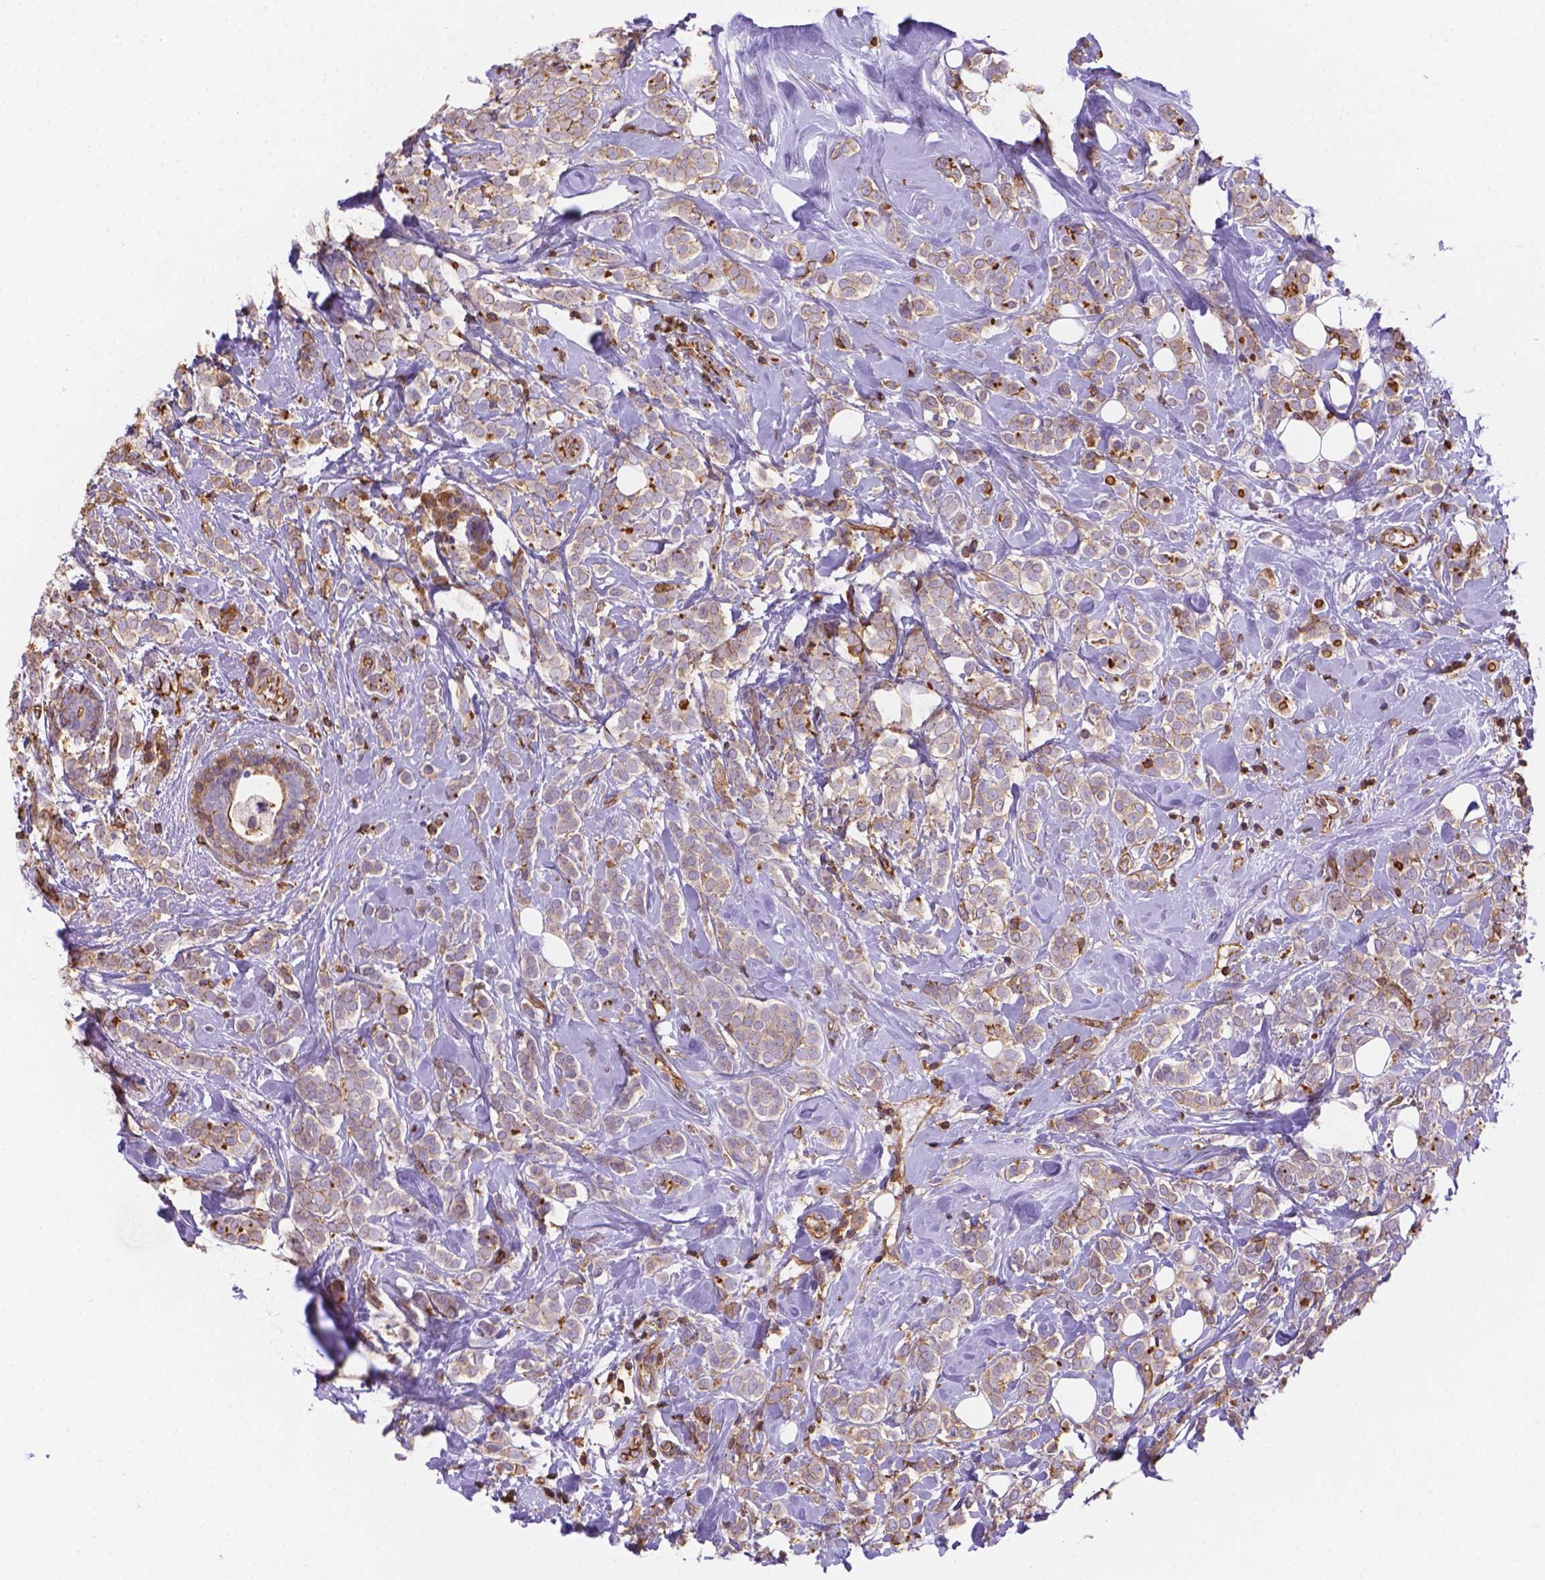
{"staining": {"intensity": "weak", "quantity": "<25%", "location": "cytoplasmic/membranous"}, "tissue": "breast cancer", "cell_type": "Tumor cells", "image_type": "cancer", "snomed": [{"axis": "morphology", "description": "Lobular carcinoma"}, {"axis": "topography", "description": "Breast"}], "caption": "Immunohistochemical staining of human lobular carcinoma (breast) demonstrates no significant staining in tumor cells.", "gene": "DMWD", "patient": {"sex": "female", "age": 49}}